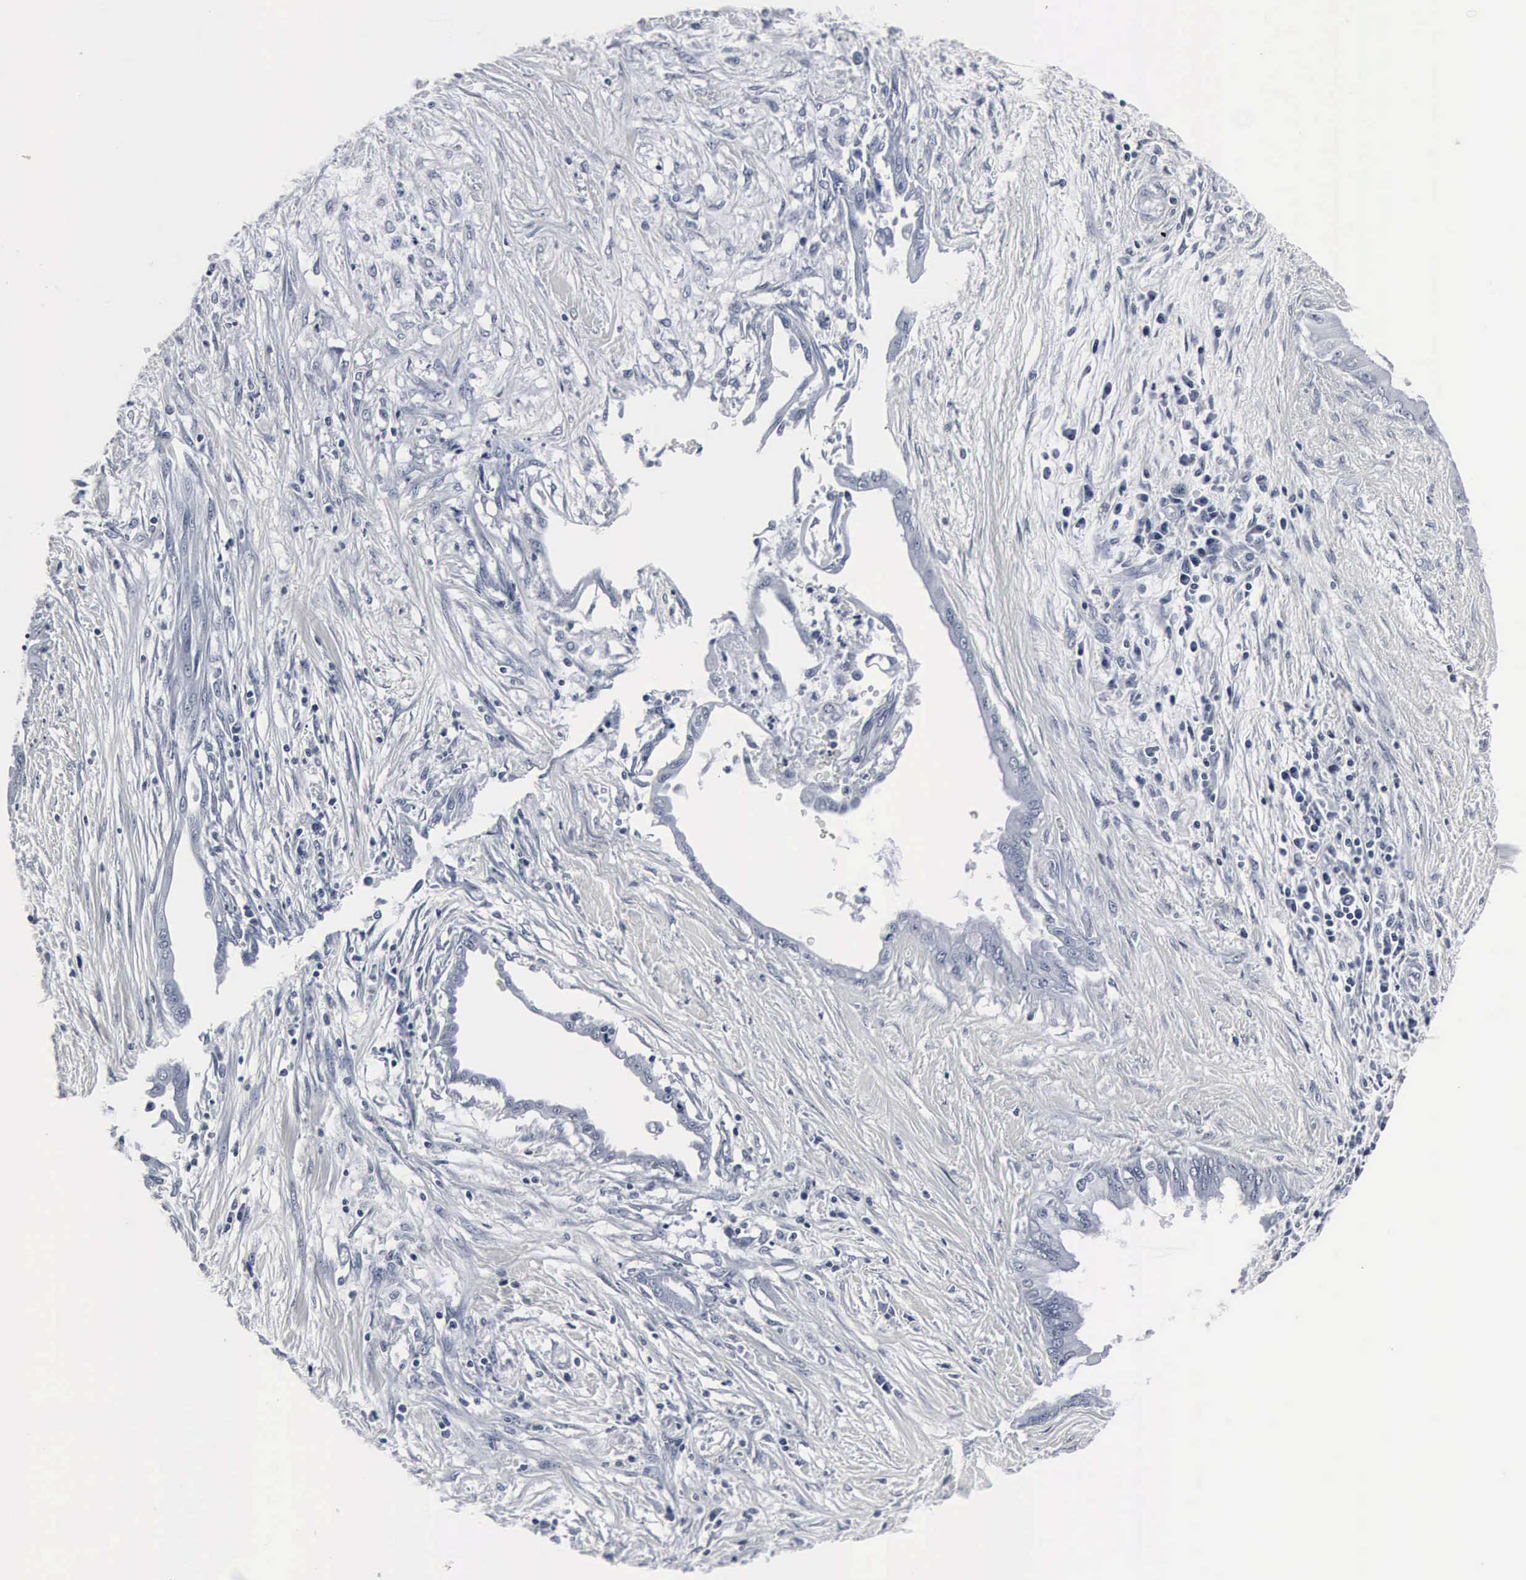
{"staining": {"intensity": "negative", "quantity": "none", "location": "none"}, "tissue": "pancreatic cancer", "cell_type": "Tumor cells", "image_type": "cancer", "snomed": [{"axis": "morphology", "description": "Adenocarcinoma, NOS"}, {"axis": "topography", "description": "Pancreas"}], "caption": "Immunohistochemistry image of neoplastic tissue: pancreatic adenocarcinoma stained with DAB (3,3'-diaminobenzidine) demonstrates no significant protein positivity in tumor cells. The staining was performed using DAB (3,3'-diaminobenzidine) to visualize the protein expression in brown, while the nuclei were stained in blue with hematoxylin (Magnification: 20x).", "gene": "SNAP25", "patient": {"sex": "female", "age": 64}}